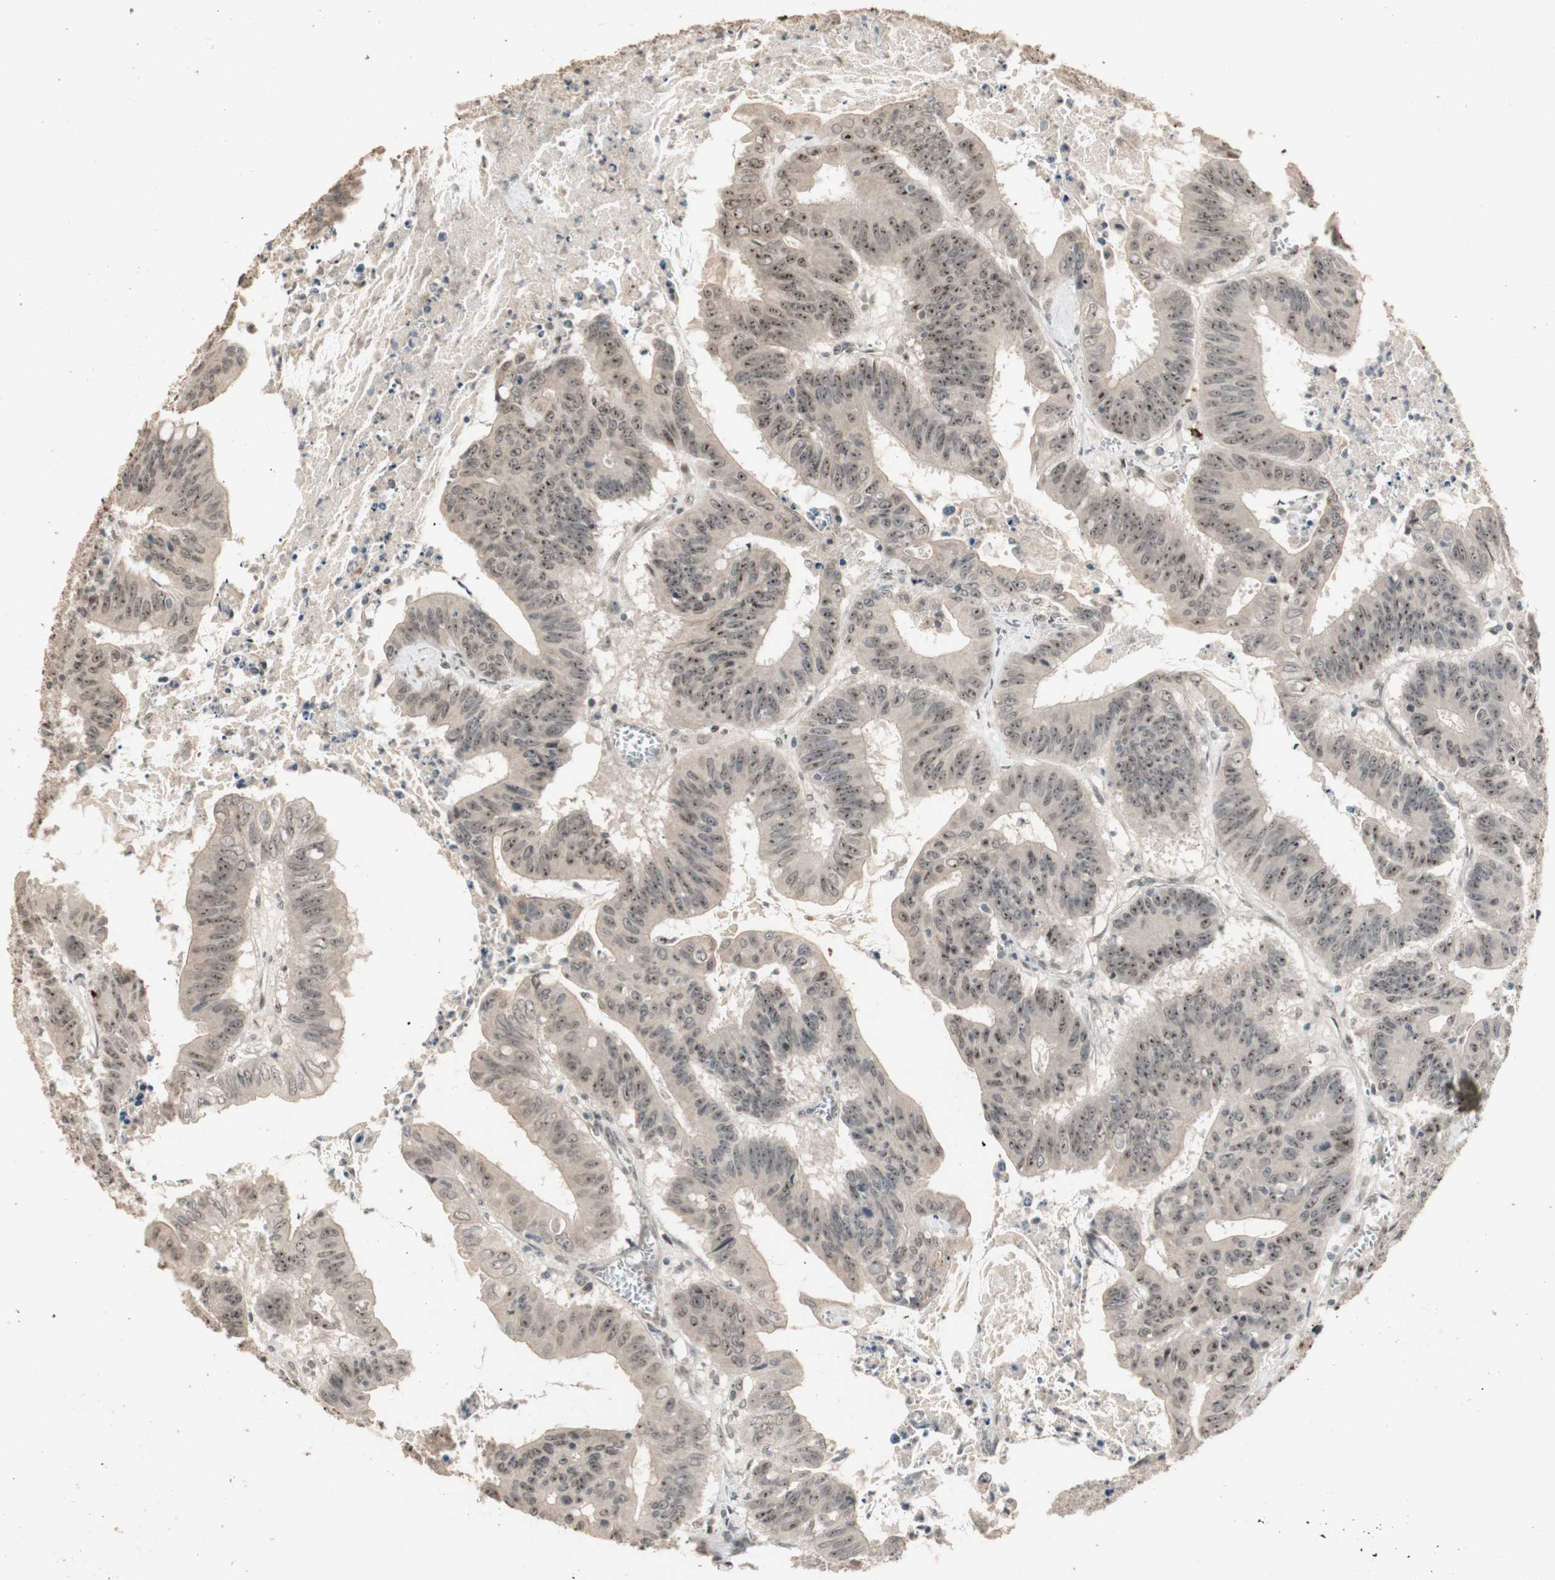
{"staining": {"intensity": "moderate", "quantity": ">75%", "location": "cytoplasmic/membranous,nuclear"}, "tissue": "colorectal cancer", "cell_type": "Tumor cells", "image_type": "cancer", "snomed": [{"axis": "morphology", "description": "Adenocarcinoma, NOS"}, {"axis": "topography", "description": "Colon"}], "caption": "Human colorectal cancer (adenocarcinoma) stained for a protein (brown) displays moderate cytoplasmic/membranous and nuclear positive expression in about >75% of tumor cells.", "gene": "ETV4", "patient": {"sex": "male", "age": 45}}